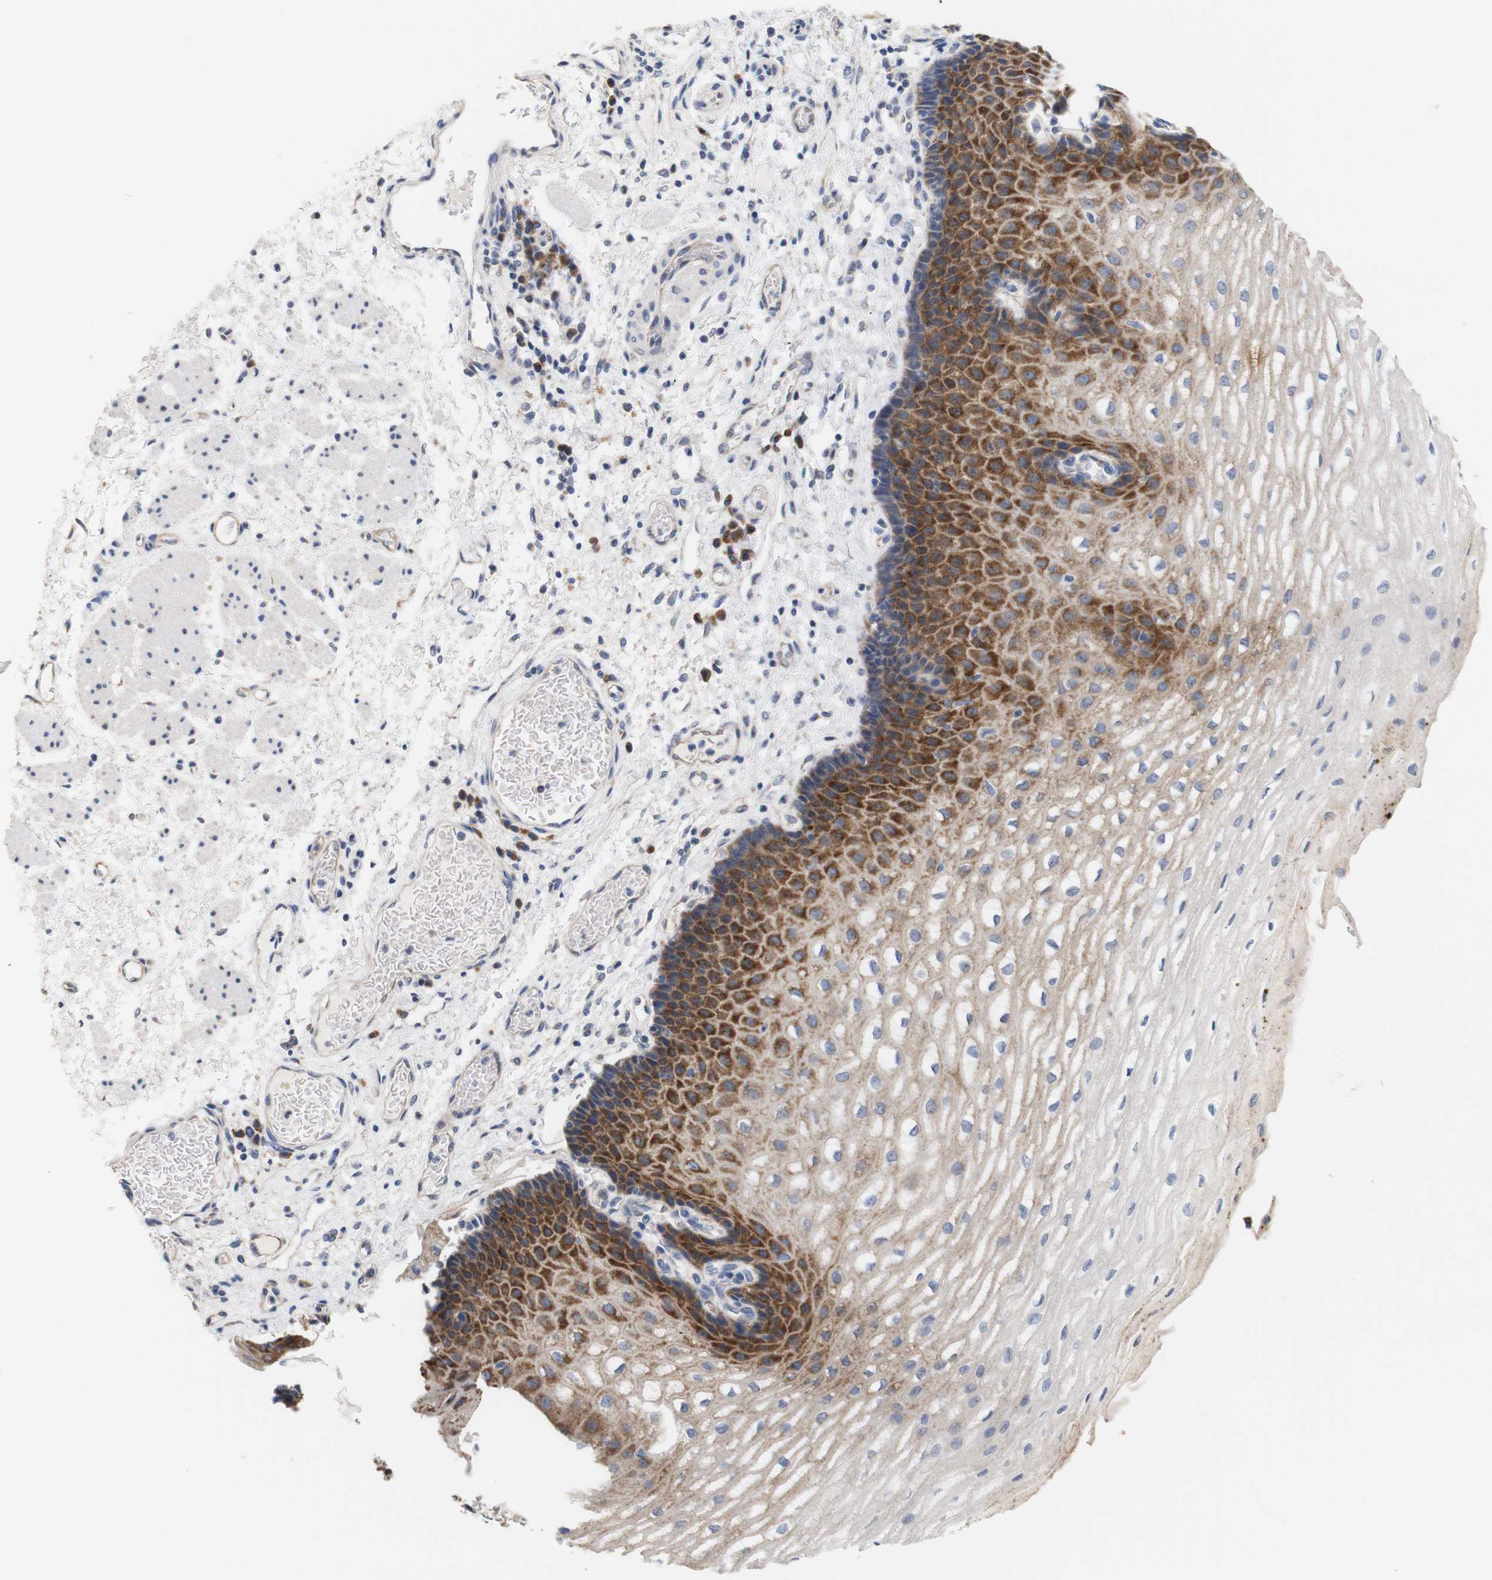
{"staining": {"intensity": "strong", "quantity": "25%-75%", "location": "cytoplasmic/membranous"}, "tissue": "esophagus", "cell_type": "Squamous epithelial cells", "image_type": "normal", "snomed": [{"axis": "morphology", "description": "Normal tissue, NOS"}, {"axis": "topography", "description": "Esophagus"}], "caption": "A photomicrograph showing strong cytoplasmic/membranous positivity in approximately 25%-75% of squamous epithelial cells in benign esophagus, as visualized by brown immunohistochemical staining.", "gene": "TRIM5", "patient": {"sex": "male", "age": 54}}